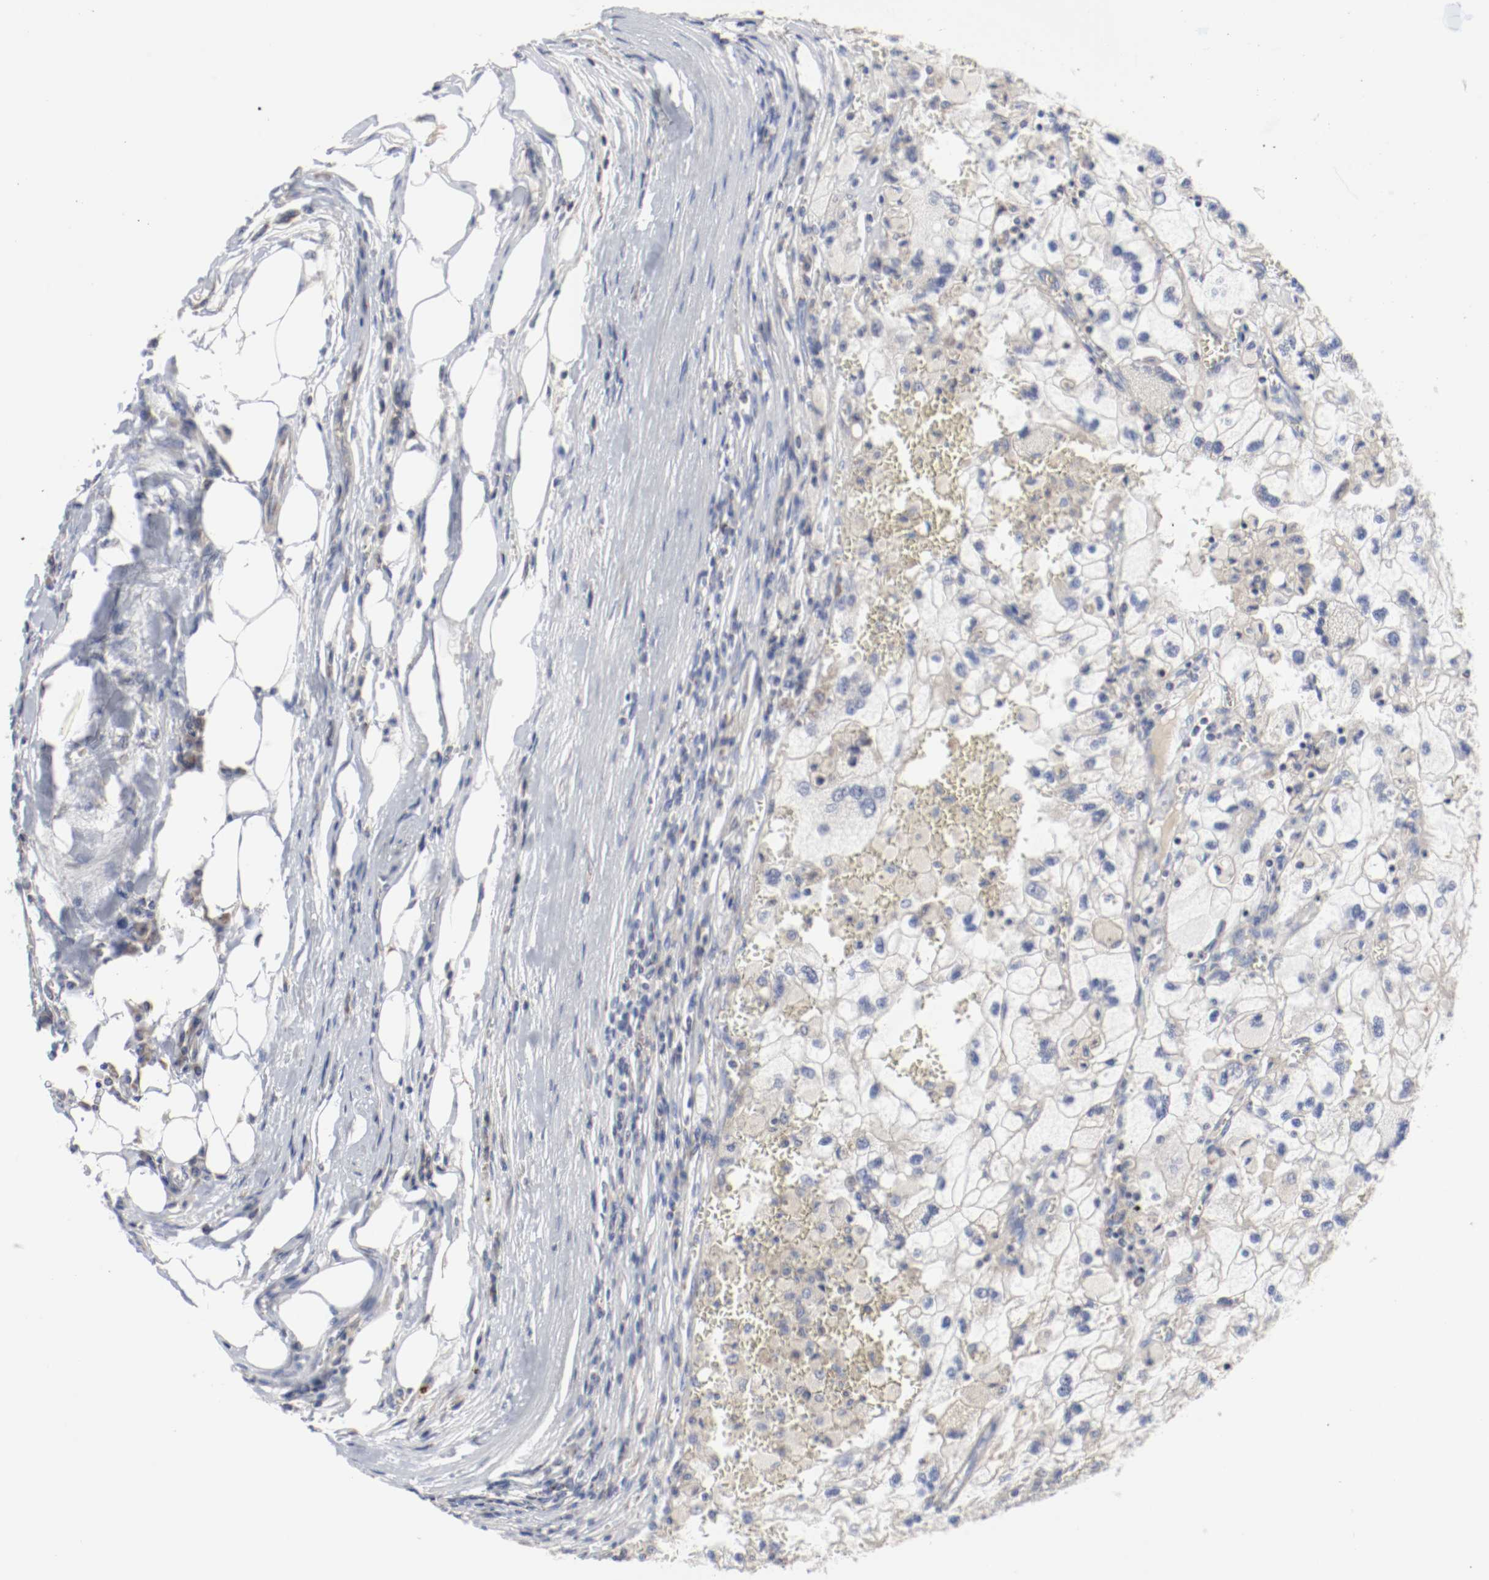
{"staining": {"intensity": "negative", "quantity": "none", "location": "none"}, "tissue": "renal cancer", "cell_type": "Tumor cells", "image_type": "cancer", "snomed": [{"axis": "morphology", "description": "Normal tissue, NOS"}, {"axis": "morphology", "description": "Adenocarcinoma, NOS"}, {"axis": "topography", "description": "Kidney"}], "caption": "The immunohistochemistry (IHC) micrograph has no significant staining in tumor cells of renal cancer tissue.", "gene": "AFG3L2", "patient": {"sex": "male", "age": 71}}